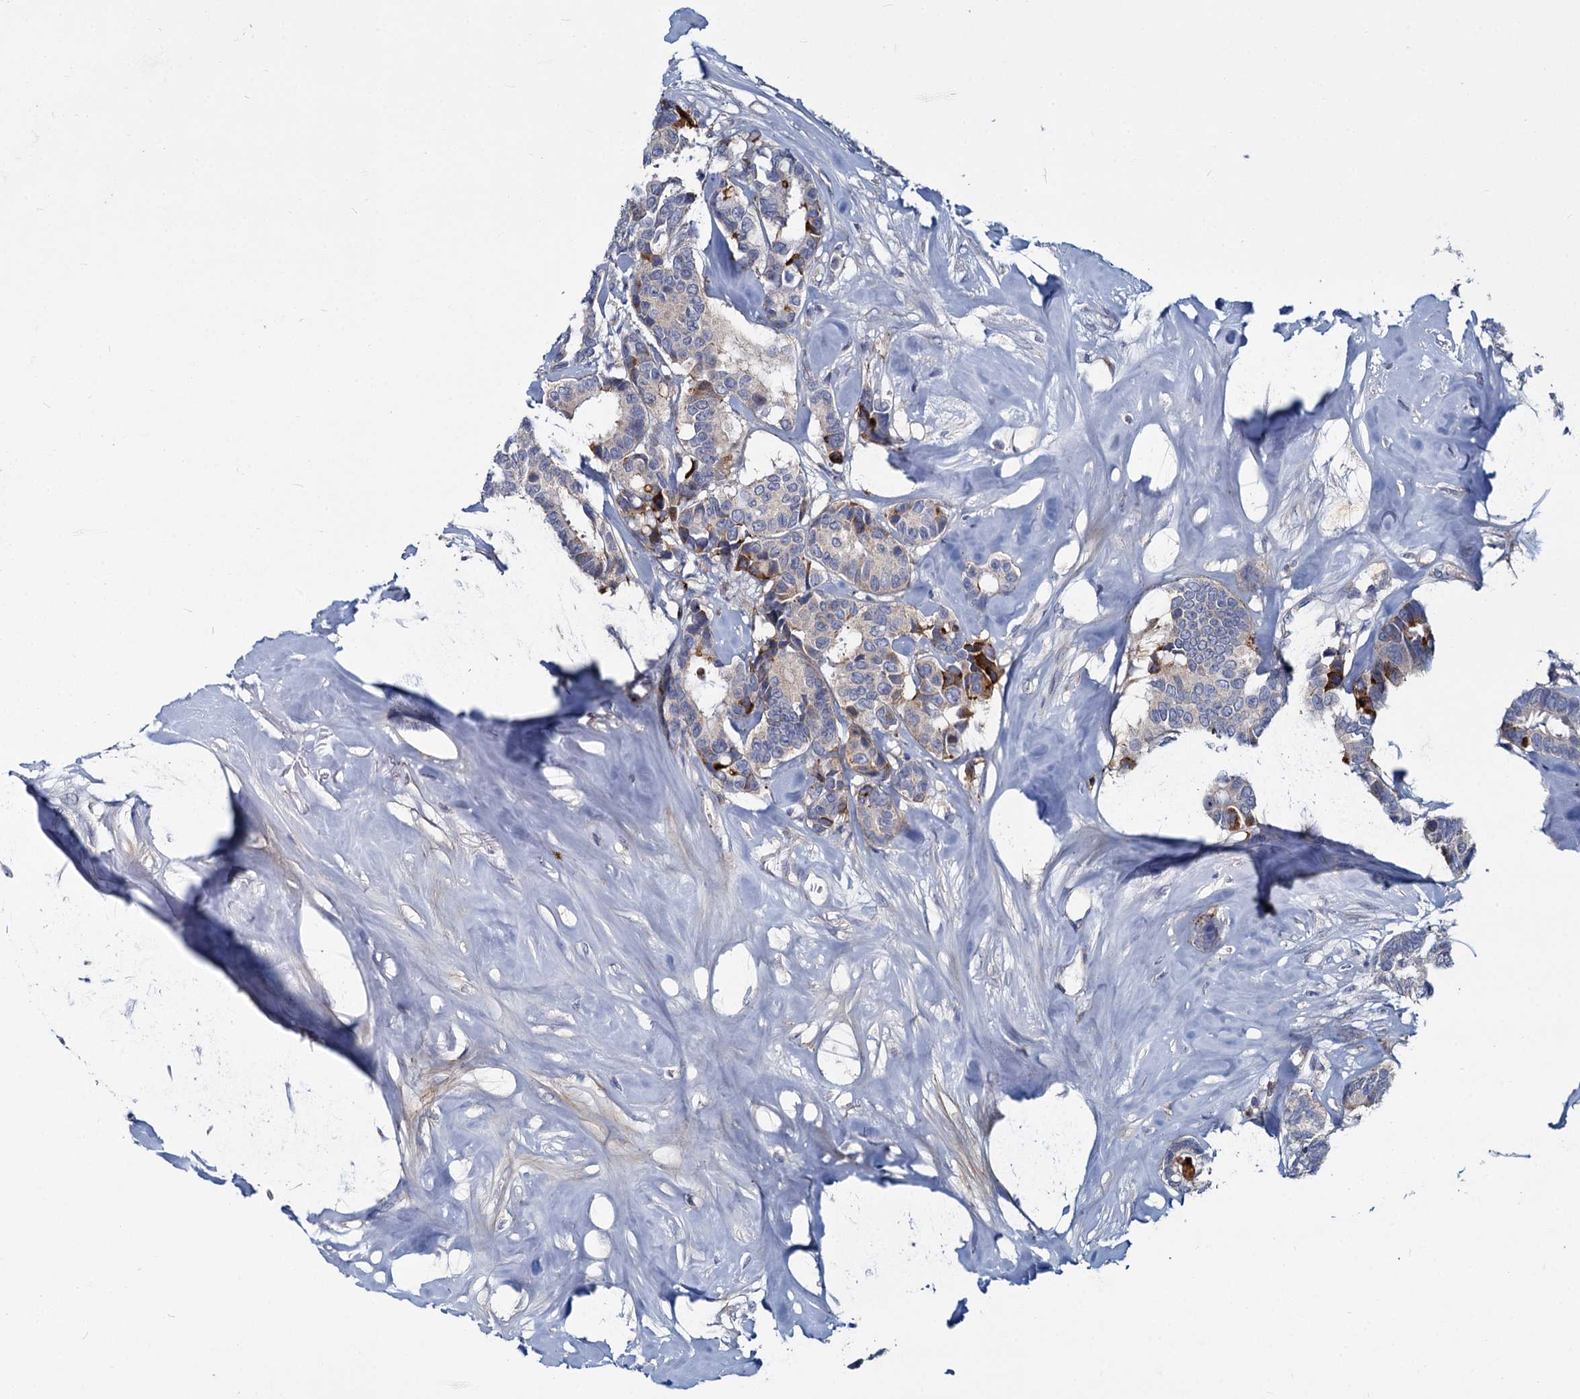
{"staining": {"intensity": "moderate", "quantity": "<25%", "location": "cytoplasmic/membranous"}, "tissue": "breast cancer", "cell_type": "Tumor cells", "image_type": "cancer", "snomed": [{"axis": "morphology", "description": "Duct carcinoma"}, {"axis": "topography", "description": "Breast"}], "caption": "Breast cancer (invasive ductal carcinoma) stained with a brown dye exhibits moderate cytoplasmic/membranous positive expression in about <25% of tumor cells.", "gene": "DCUN1D2", "patient": {"sex": "female", "age": 87}}